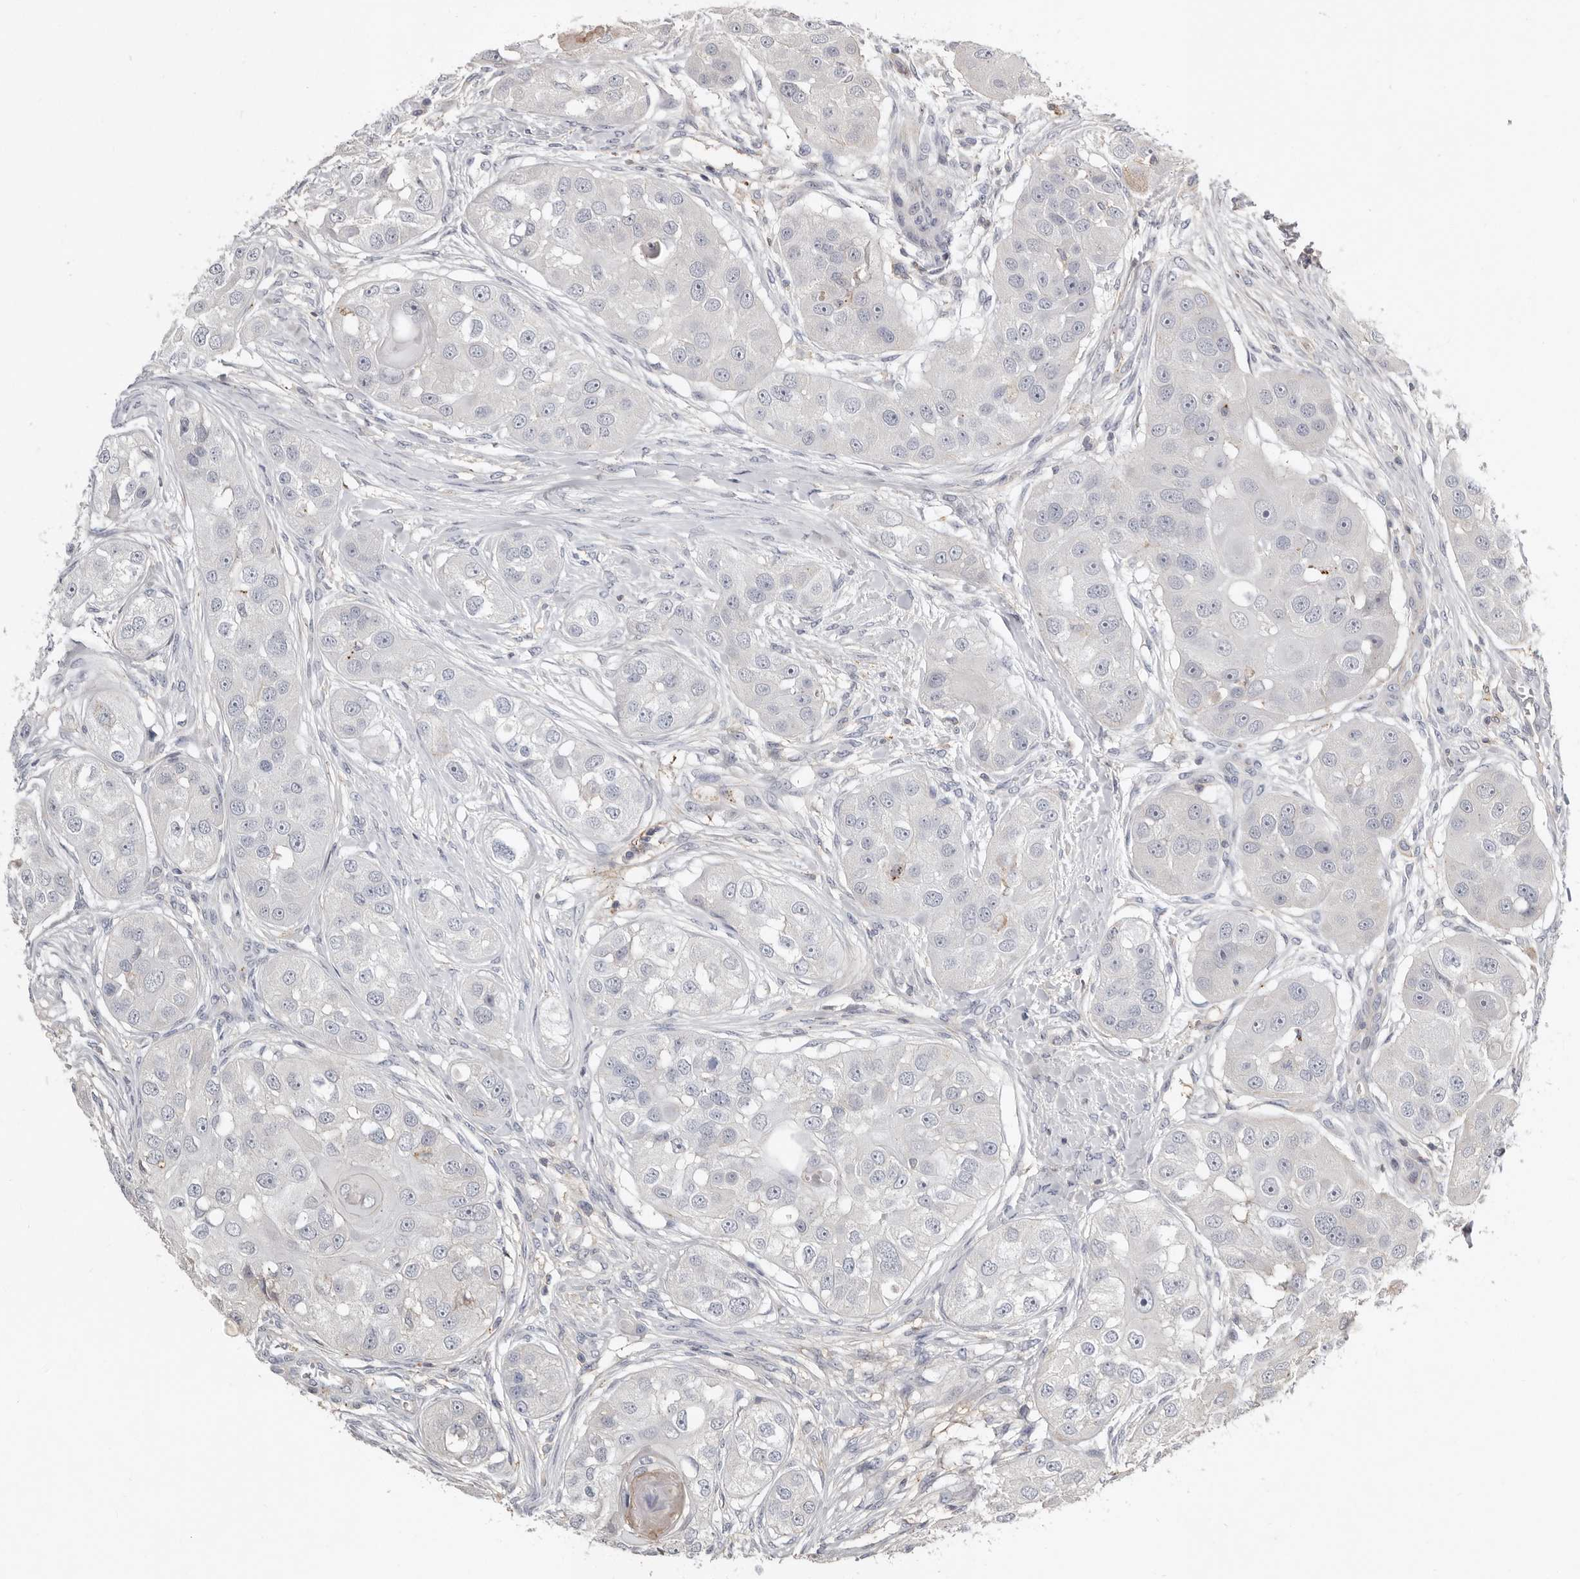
{"staining": {"intensity": "negative", "quantity": "none", "location": "none"}, "tissue": "head and neck cancer", "cell_type": "Tumor cells", "image_type": "cancer", "snomed": [{"axis": "morphology", "description": "Normal tissue, NOS"}, {"axis": "morphology", "description": "Squamous cell carcinoma, NOS"}, {"axis": "topography", "description": "Skeletal muscle"}, {"axis": "topography", "description": "Head-Neck"}], "caption": "Human head and neck cancer stained for a protein using IHC exhibits no staining in tumor cells.", "gene": "KIF26B", "patient": {"sex": "male", "age": 51}}